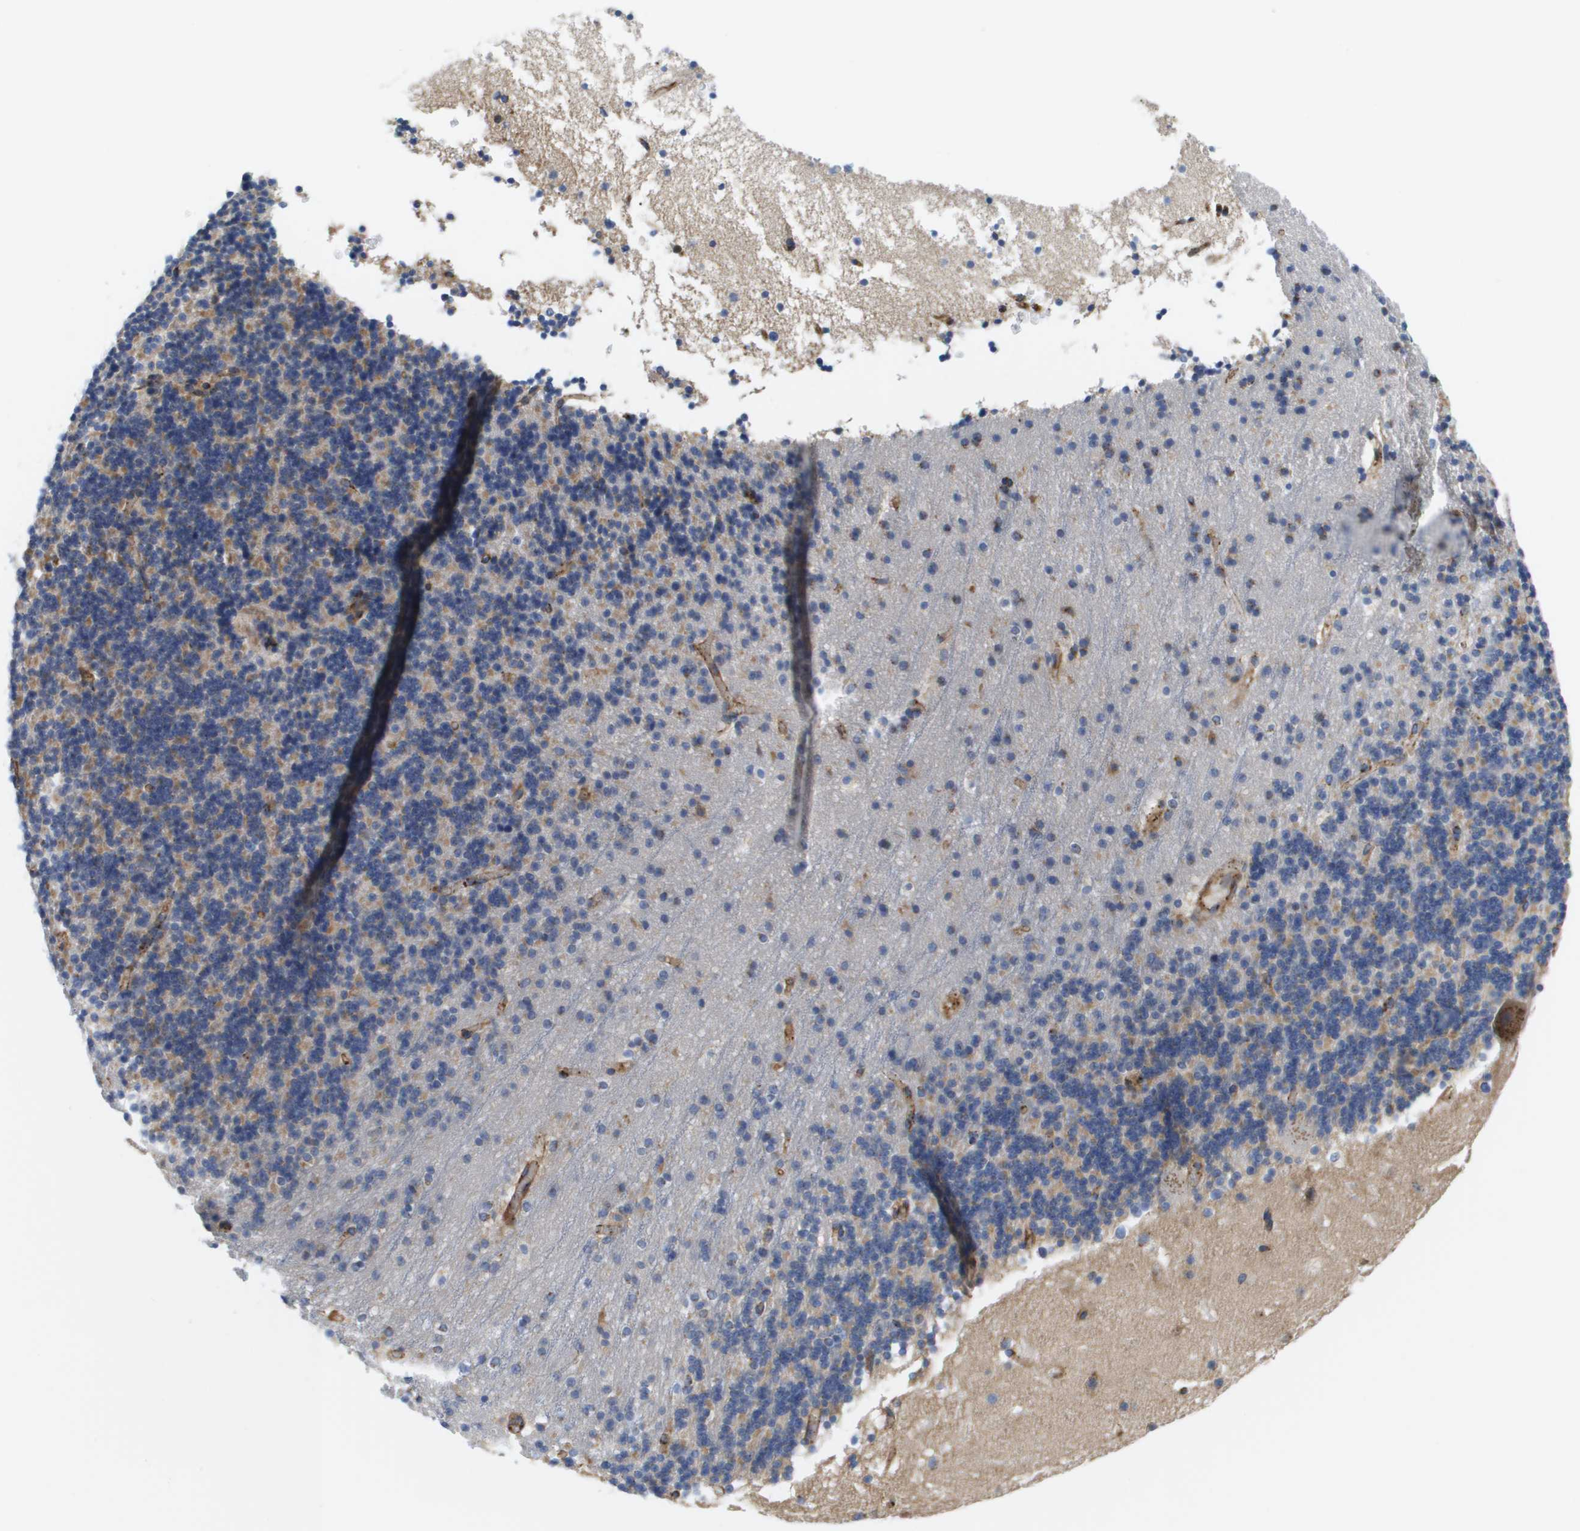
{"staining": {"intensity": "moderate", "quantity": "25%-75%", "location": "cytoplasmic/membranous"}, "tissue": "cerebellum", "cell_type": "Cells in granular layer", "image_type": "normal", "snomed": [{"axis": "morphology", "description": "Normal tissue, NOS"}, {"axis": "topography", "description": "Cerebellum"}], "caption": "Immunohistochemistry (DAB) staining of normal human cerebellum exhibits moderate cytoplasmic/membranous protein positivity in about 25%-75% of cells in granular layer.", "gene": "BST2", "patient": {"sex": "male", "age": 45}}